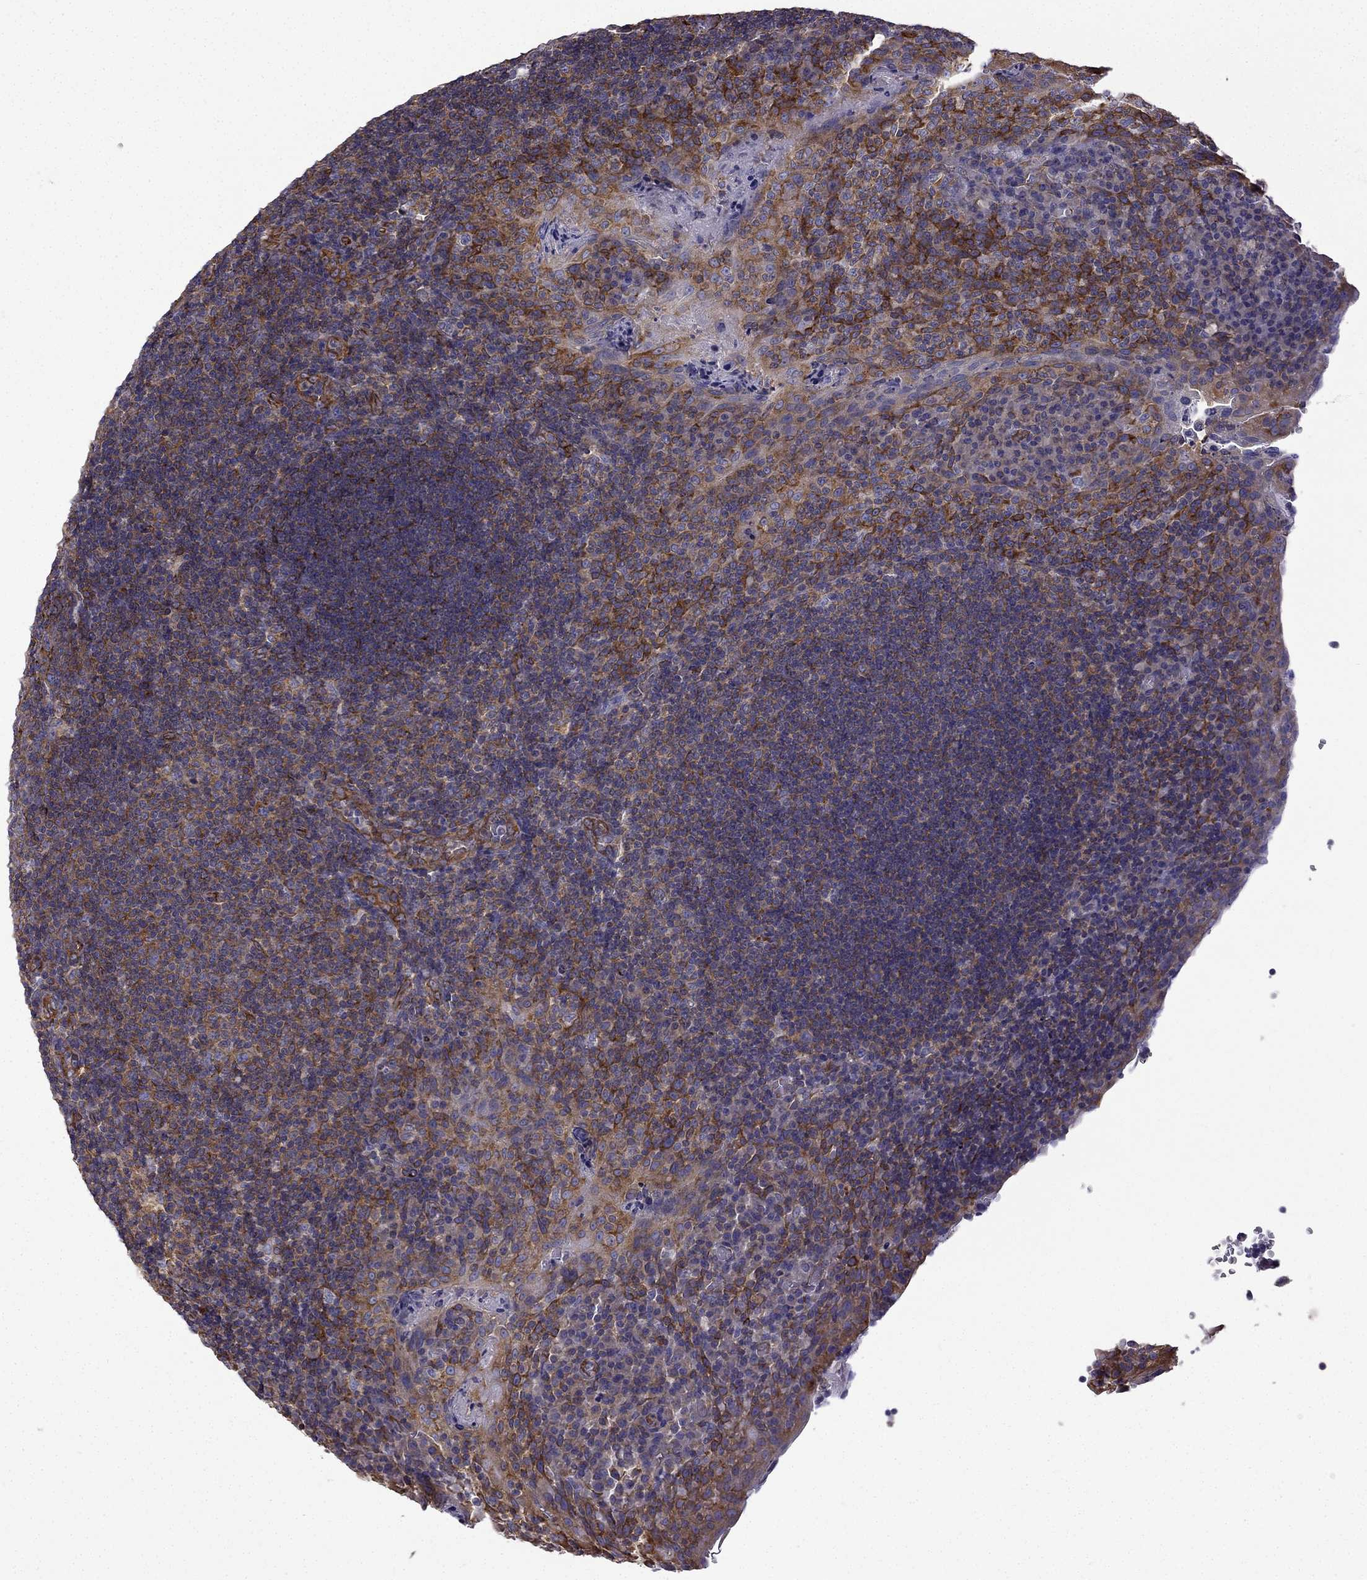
{"staining": {"intensity": "strong", "quantity": "<25%", "location": "cytoplasmic/membranous"}, "tissue": "tonsil", "cell_type": "Germinal center cells", "image_type": "normal", "snomed": [{"axis": "morphology", "description": "Normal tissue, NOS"}, {"axis": "topography", "description": "Tonsil"}], "caption": "A histopathology image of tonsil stained for a protein demonstrates strong cytoplasmic/membranous brown staining in germinal center cells. The staining was performed using DAB (3,3'-diaminobenzidine) to visualize the protein expression in brown, while the nuclei were stained in blue with hematoxylin (Magnification: 20x).", "gene": "MAP4", "patient": {"sex": "male", "age": 17}}